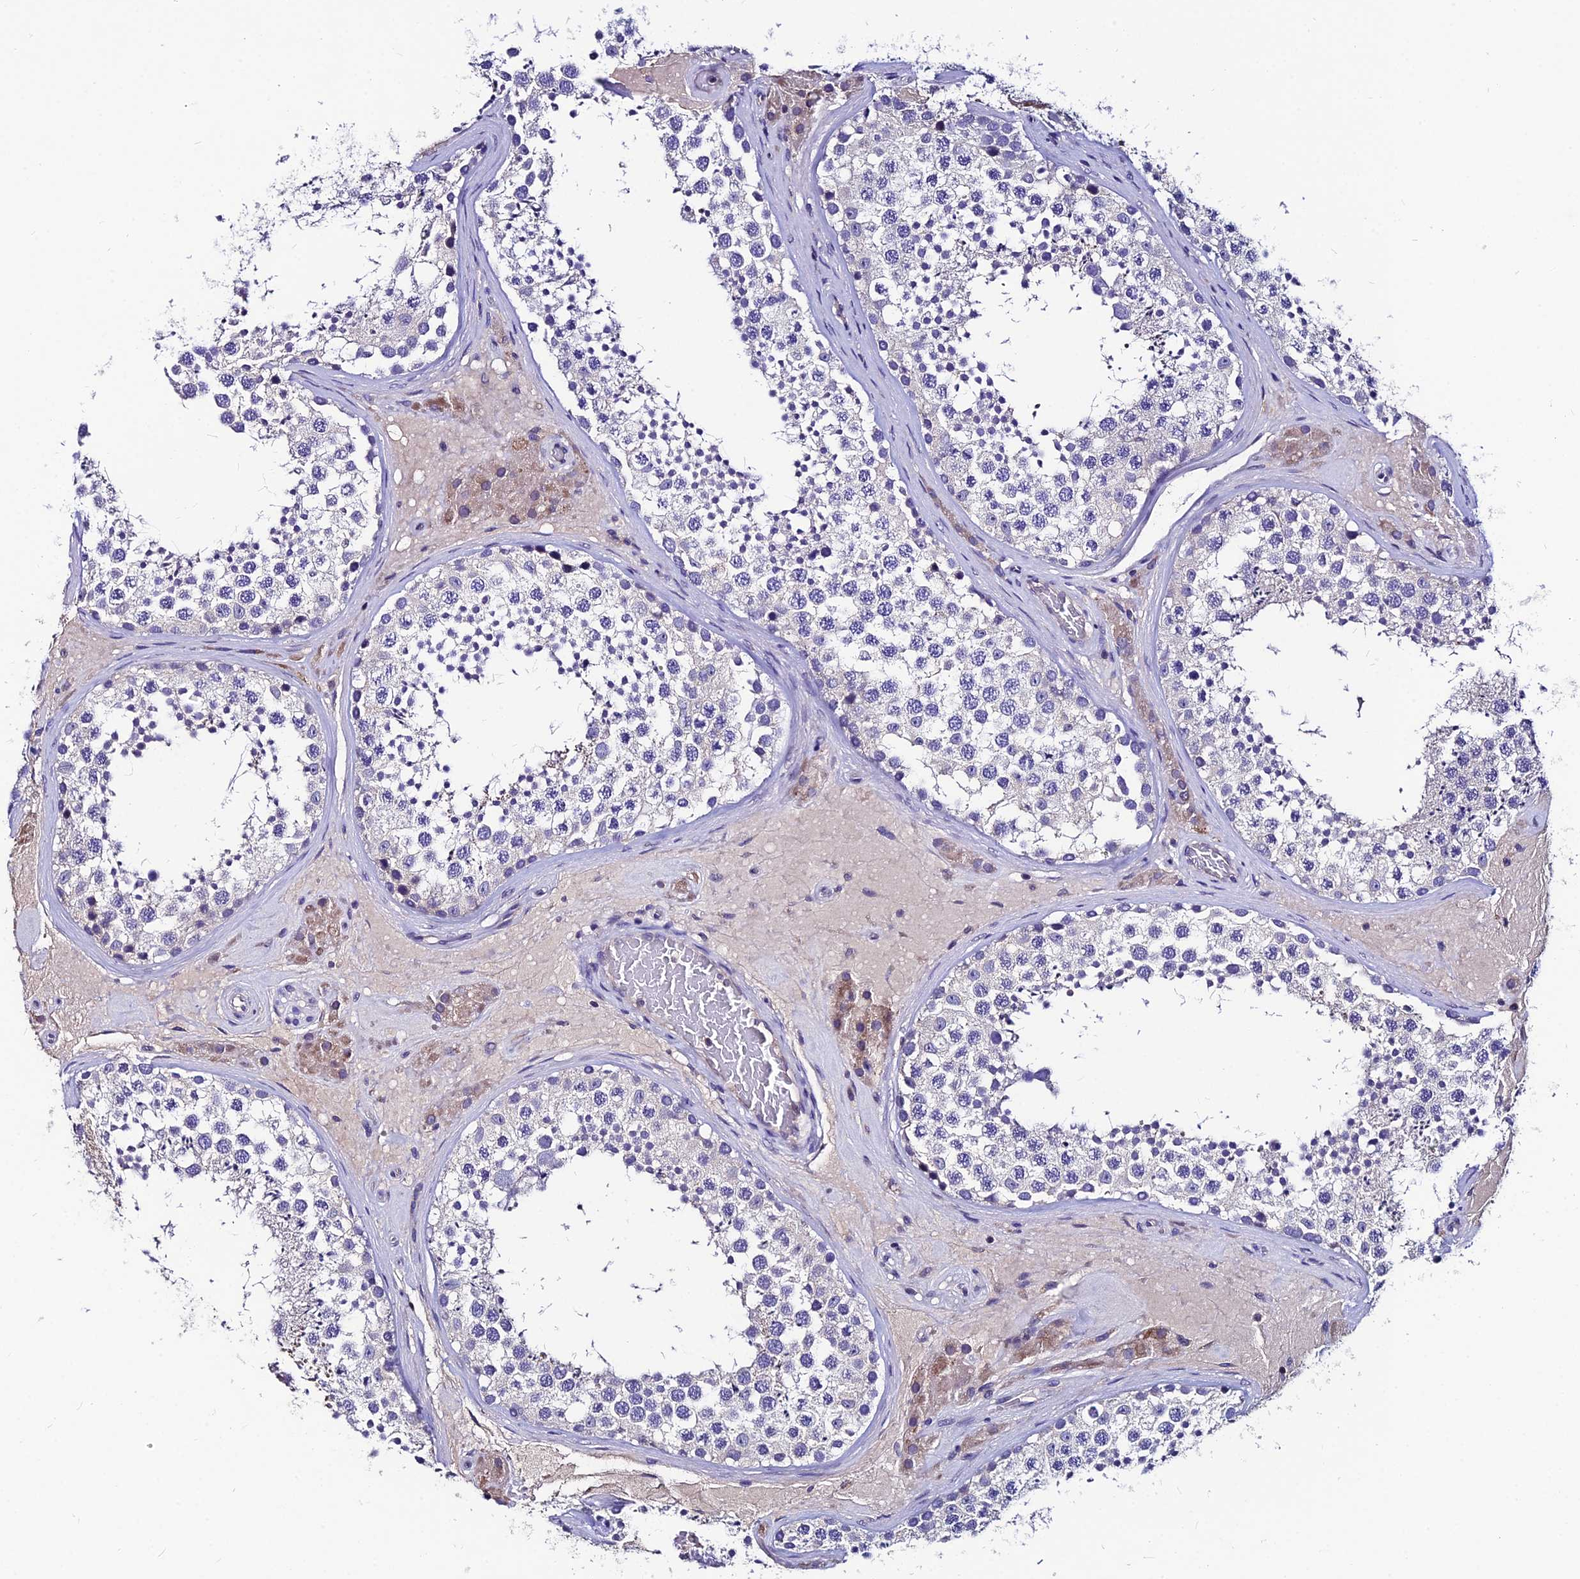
{"staining": {"intensity": "negative", "quantity": "none", "location": "none"}, "tissue": "testis", "cell_type": "Cells in seminiferous ducts", "image_type": "normal", "snomed": [{"axis": "morphology", "description": "Normal tissue, NOS"}, {"axis": "topography", "description": "Testis"}], "caption": "IHC image of unremarkable testis: testis stained with DAB exhibits no significant protein staining in cells in seminiferous ducts. (DAB immunohistochemistry (IHC) with hematoxylin counter stain).", "gene": "LGALS7", "patient": {"sex": "male", "age": 46}}